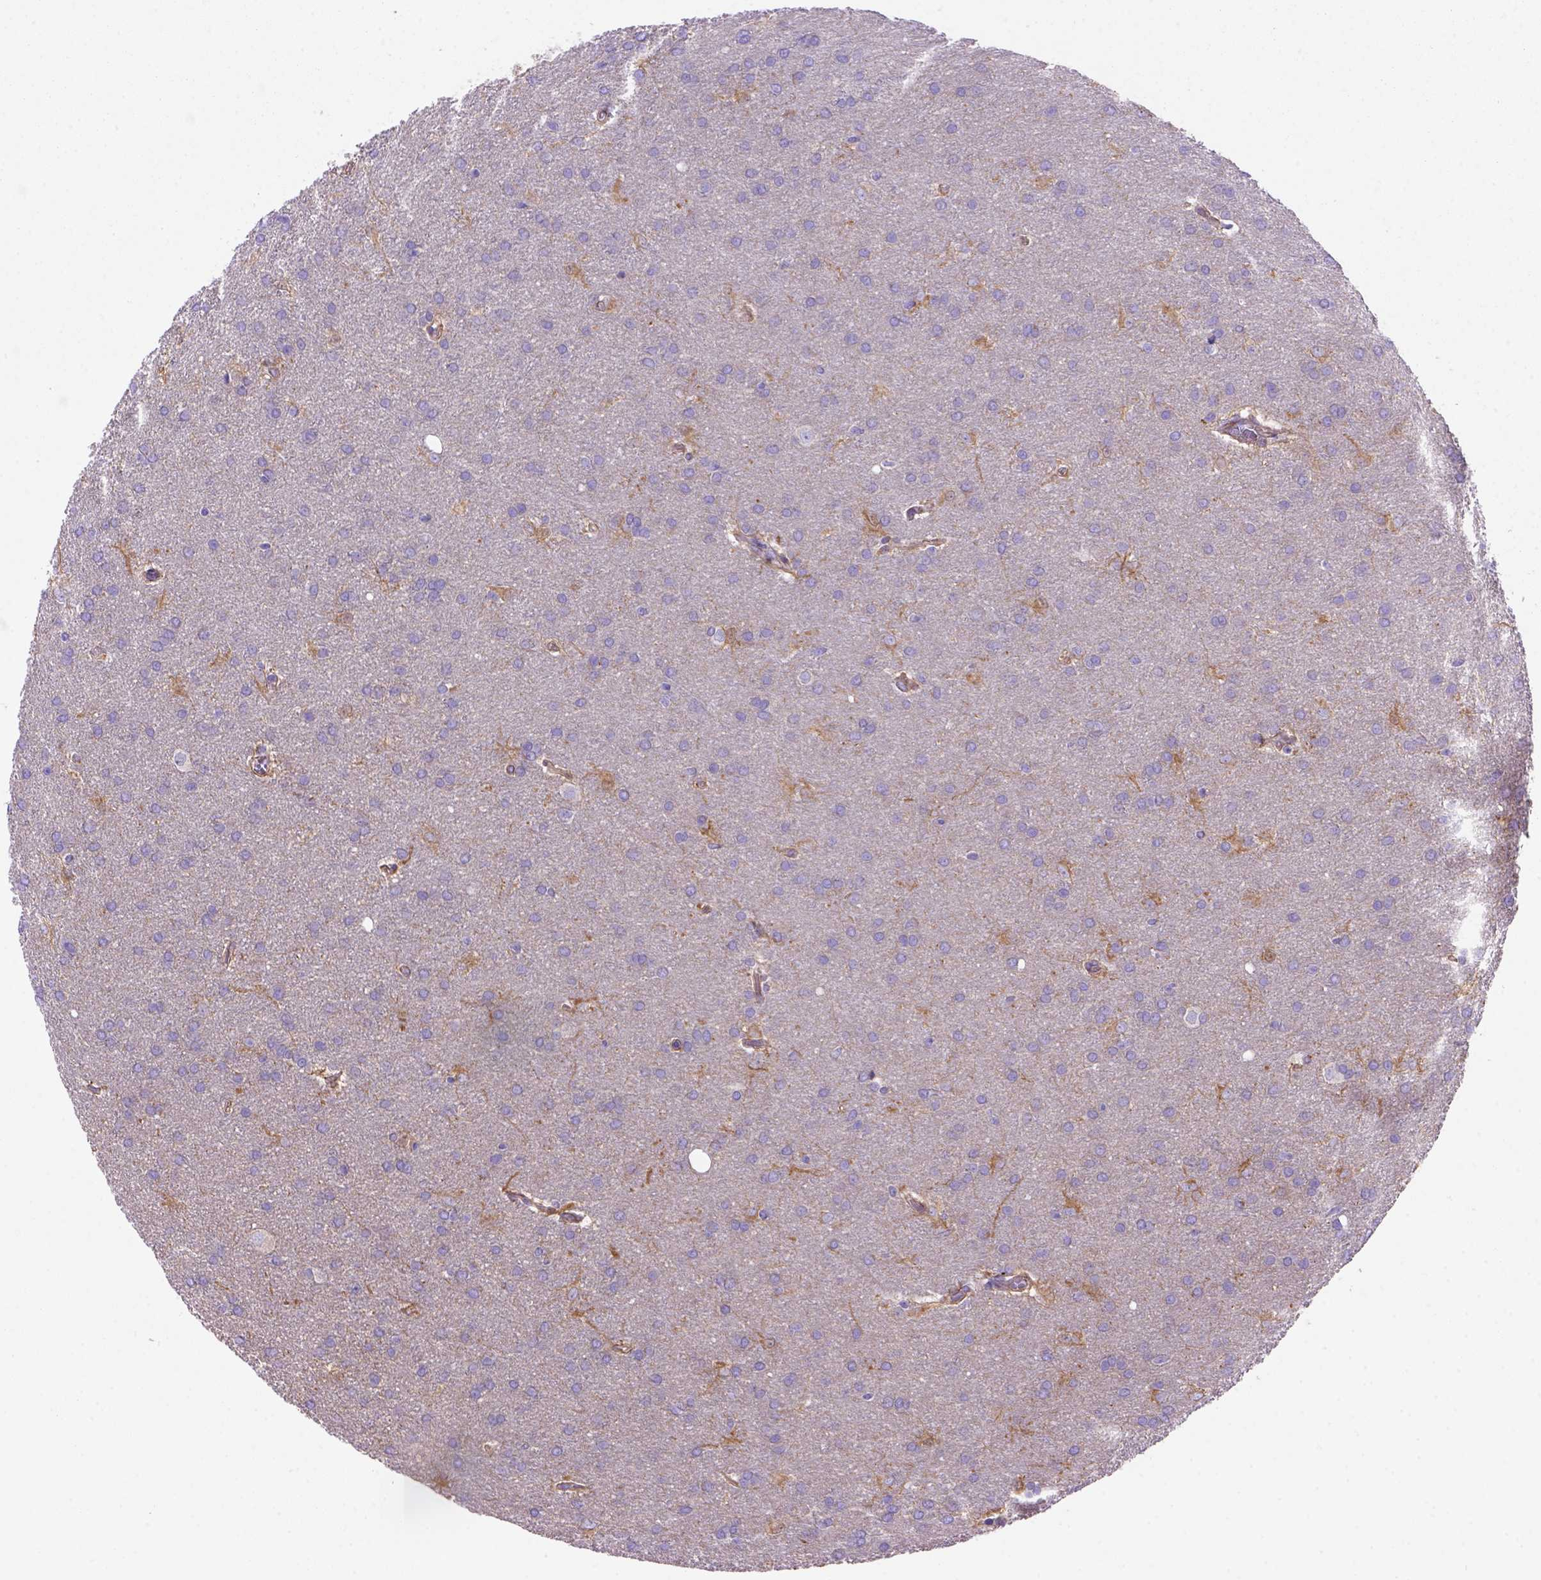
{"staining": {"intensity": "negative", "quantity": "none", "location": "none"}, "tissue": "glioma", "cell_type": "Tumor cells", "image_type": "cancer", "snomed": [{"axis": "morphology", "description": "Glioma, malignant, Low grade"}, {"axis": "topography", "description": "Brain"}], "caption": "Micrograph shows no protein staining in tumor cells of low-grade glioma (malignant) tissue.", "gene": "PEX12", "patient": {"sex": "female", "age": 32}}